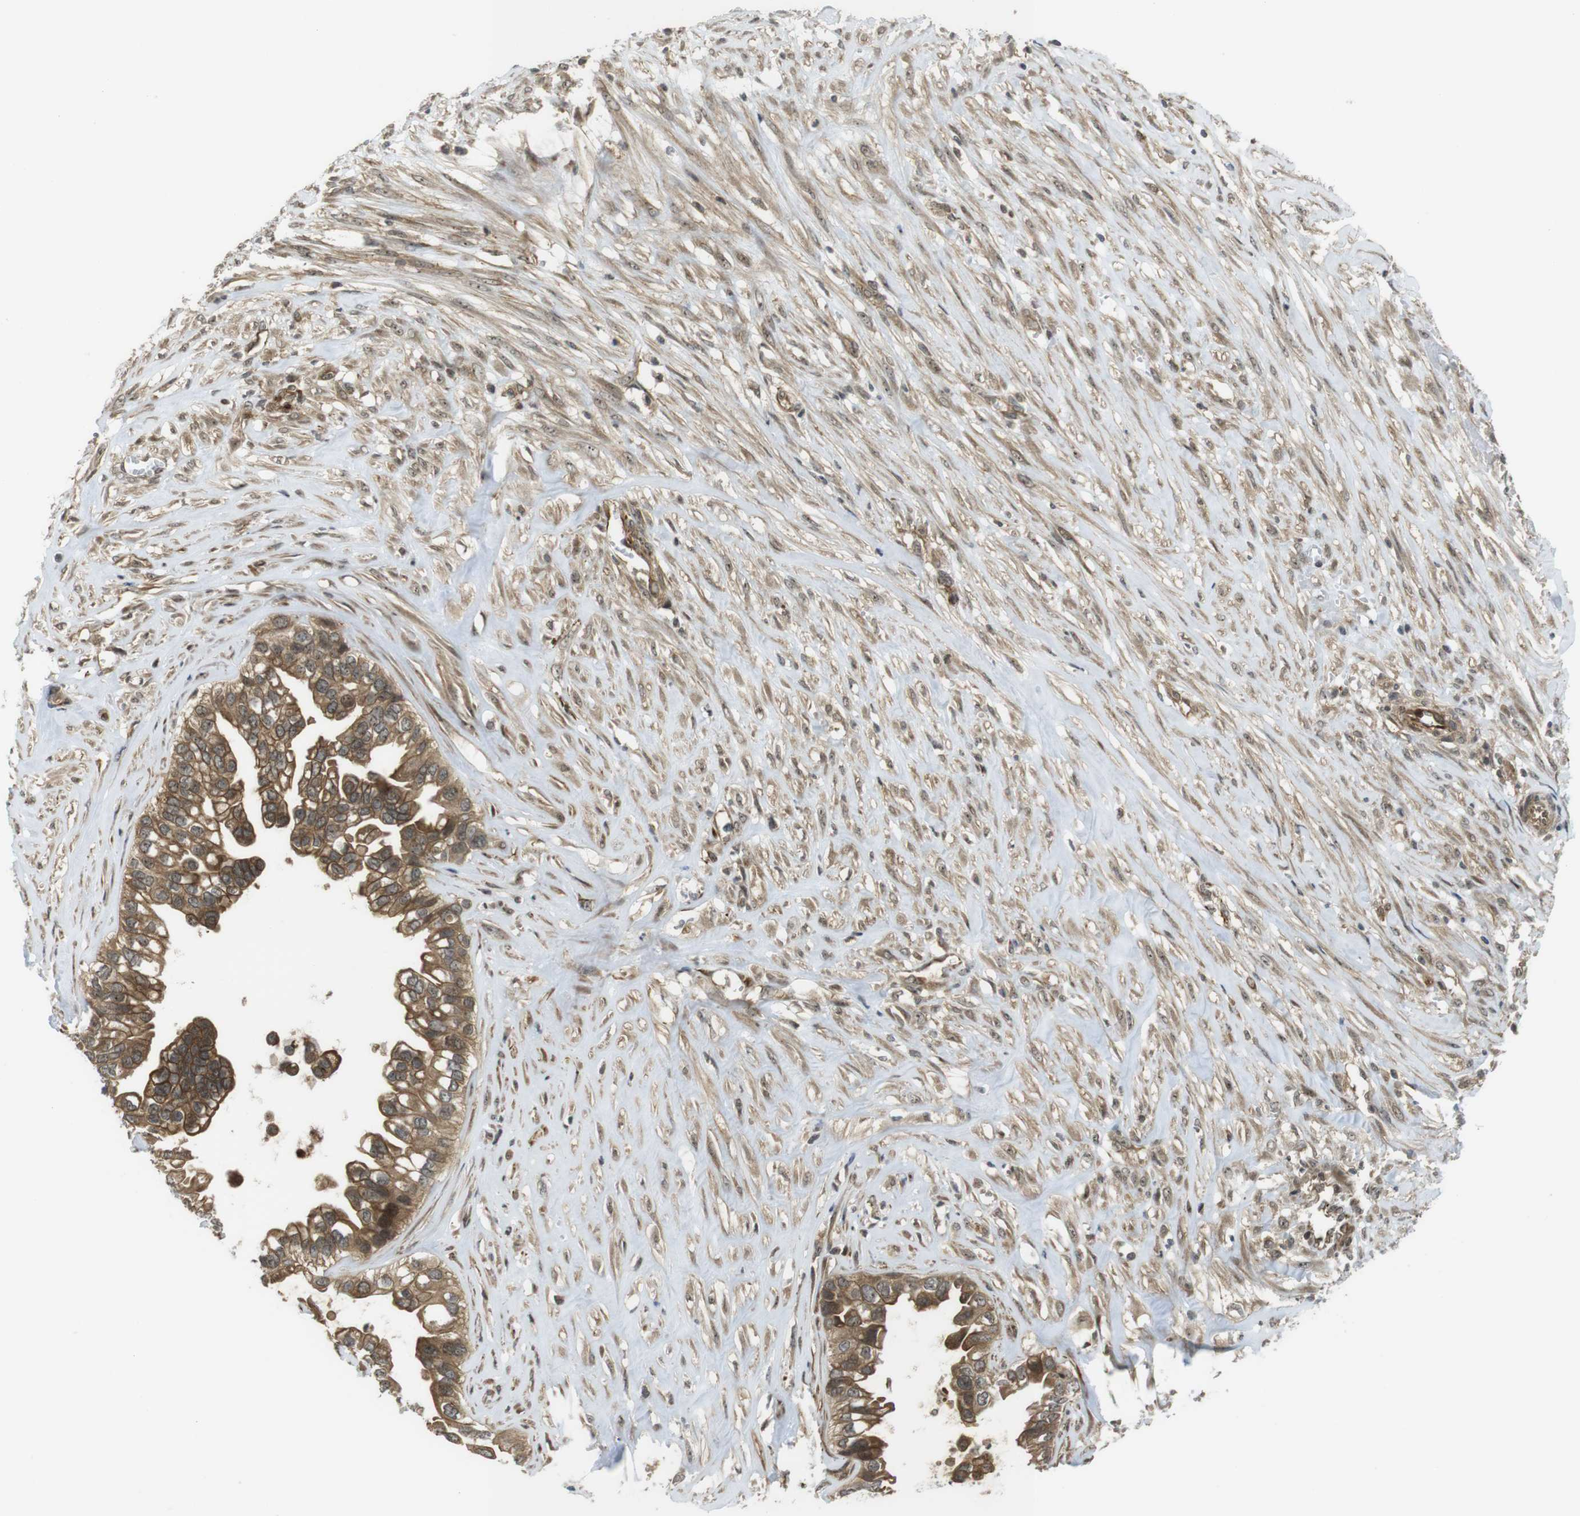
{"staining": {"intensity": "moderate", "quantity": ">75%", "location": "cytoplasmic/membranous"}, "tissue": "ovarian cancer", "cell_type": "Tumor cells", "image_type": "cancer", "snomed": [{"axis": "morphology", "description": "Cystadenocarcinoma, mucinous, NOS"}, {"axis": "topography", "description": "Ovary"}], "caption": "Moderate cytoplasmic/membranous staining for a protein is present in approximately >75% of tumor cells of ovarian cancer (mucinous cystadenocarcinoma) using IHC.", "gene": "CC2D1A", "patient": {"sex": "female", "age": 80}}